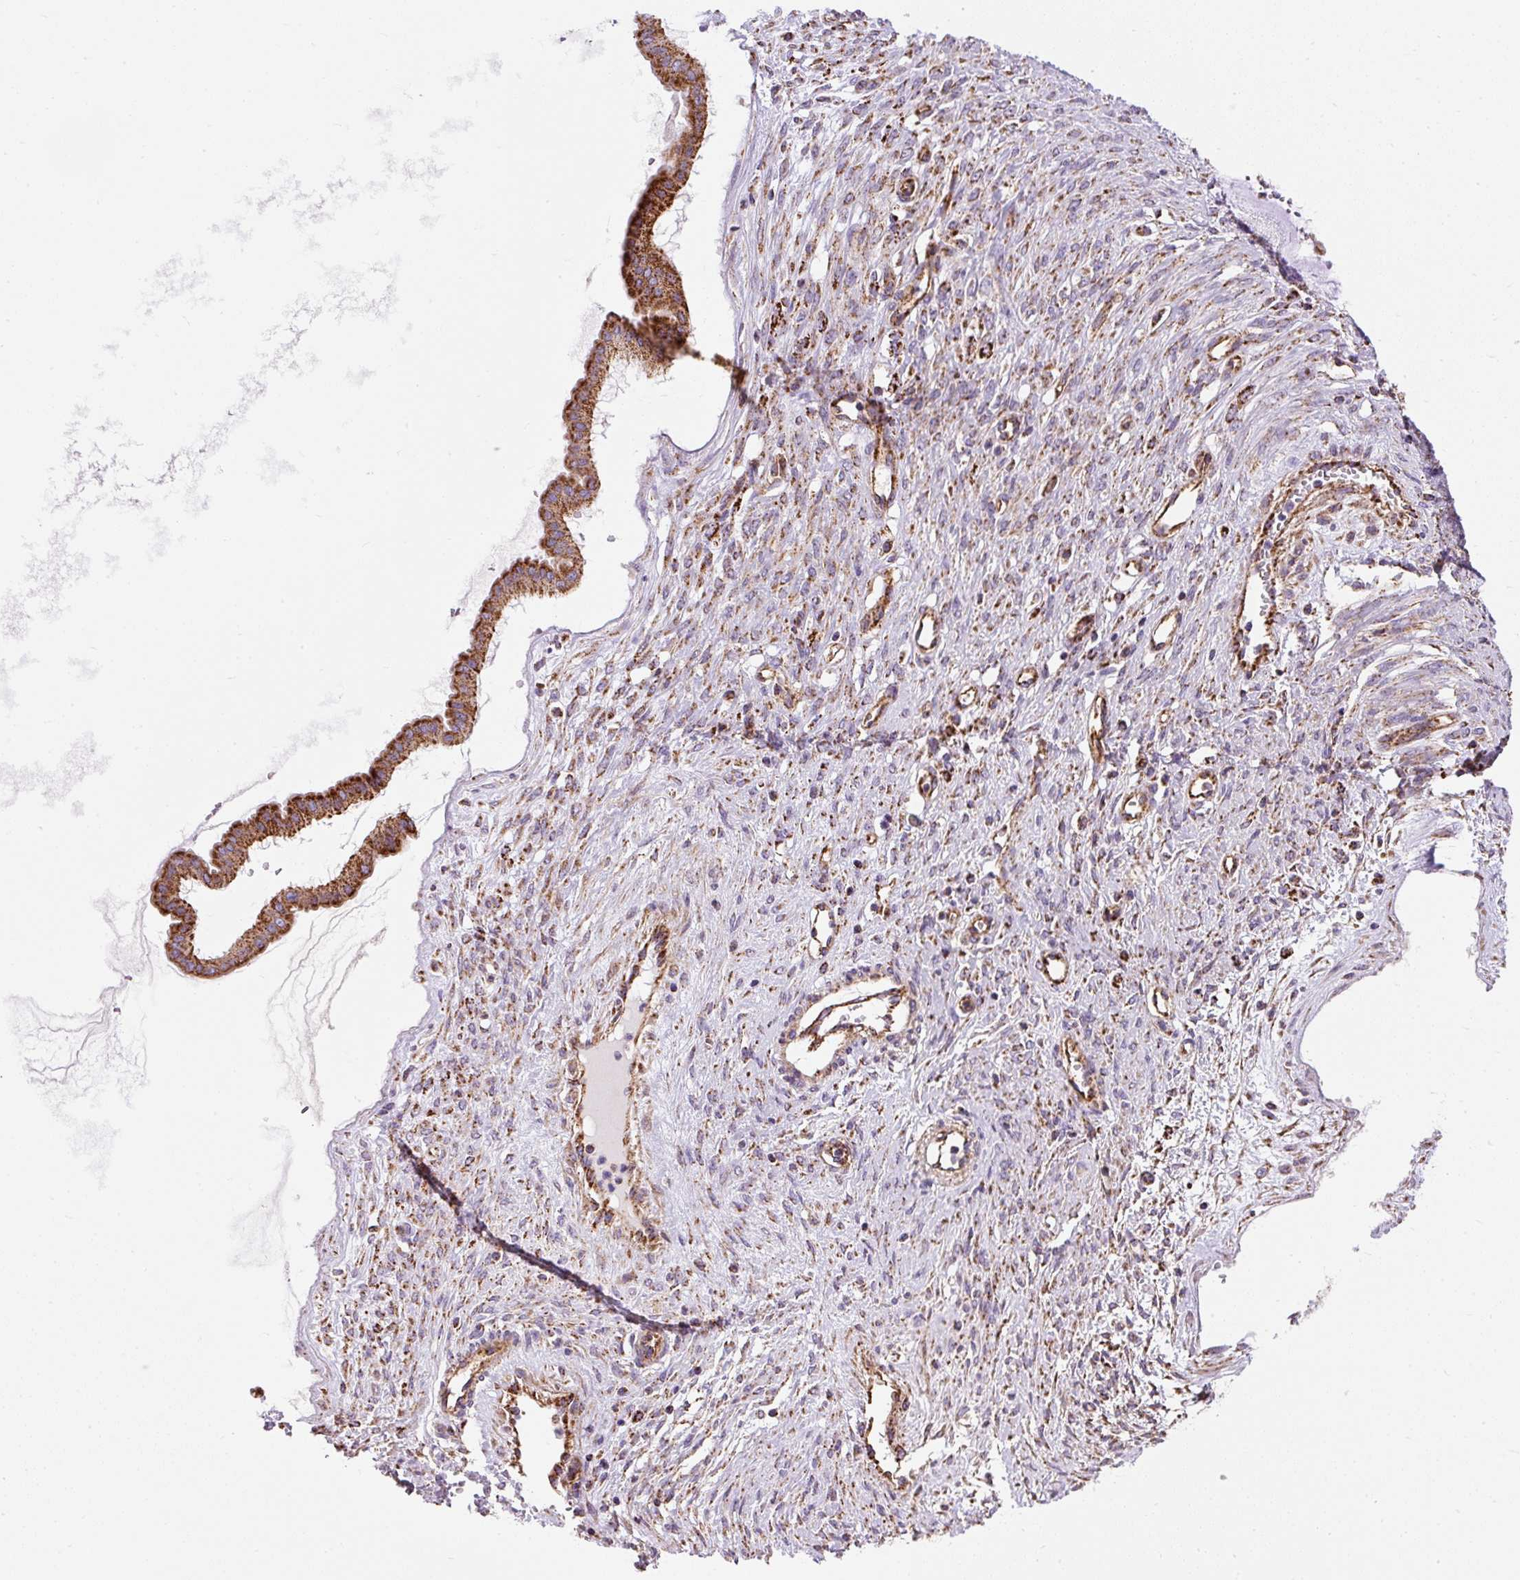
{"staining": {"intensity": "strong", "quantity": ">75%", "location": "cytoplasmic/membranous"}, "tissue": "ovarian cancer", "cell_type": "Tumor cells", "image_type": "cancer", "snomed": [{"axis": "morphology", "description": "Cystadenocarcinoma, mucinous, NOS"}, {"axis": "topography", "description": "Ovary"}], "caption": "Ovarian mucinous cystadenocarcinoma tissue exhibits strong cytoplasmic/membranous expression in approximately >75% of tumor cells, visualized by immunohistochemistry.", "gene": "CEP290", "patient": {"sex": "female", "age": 73}}